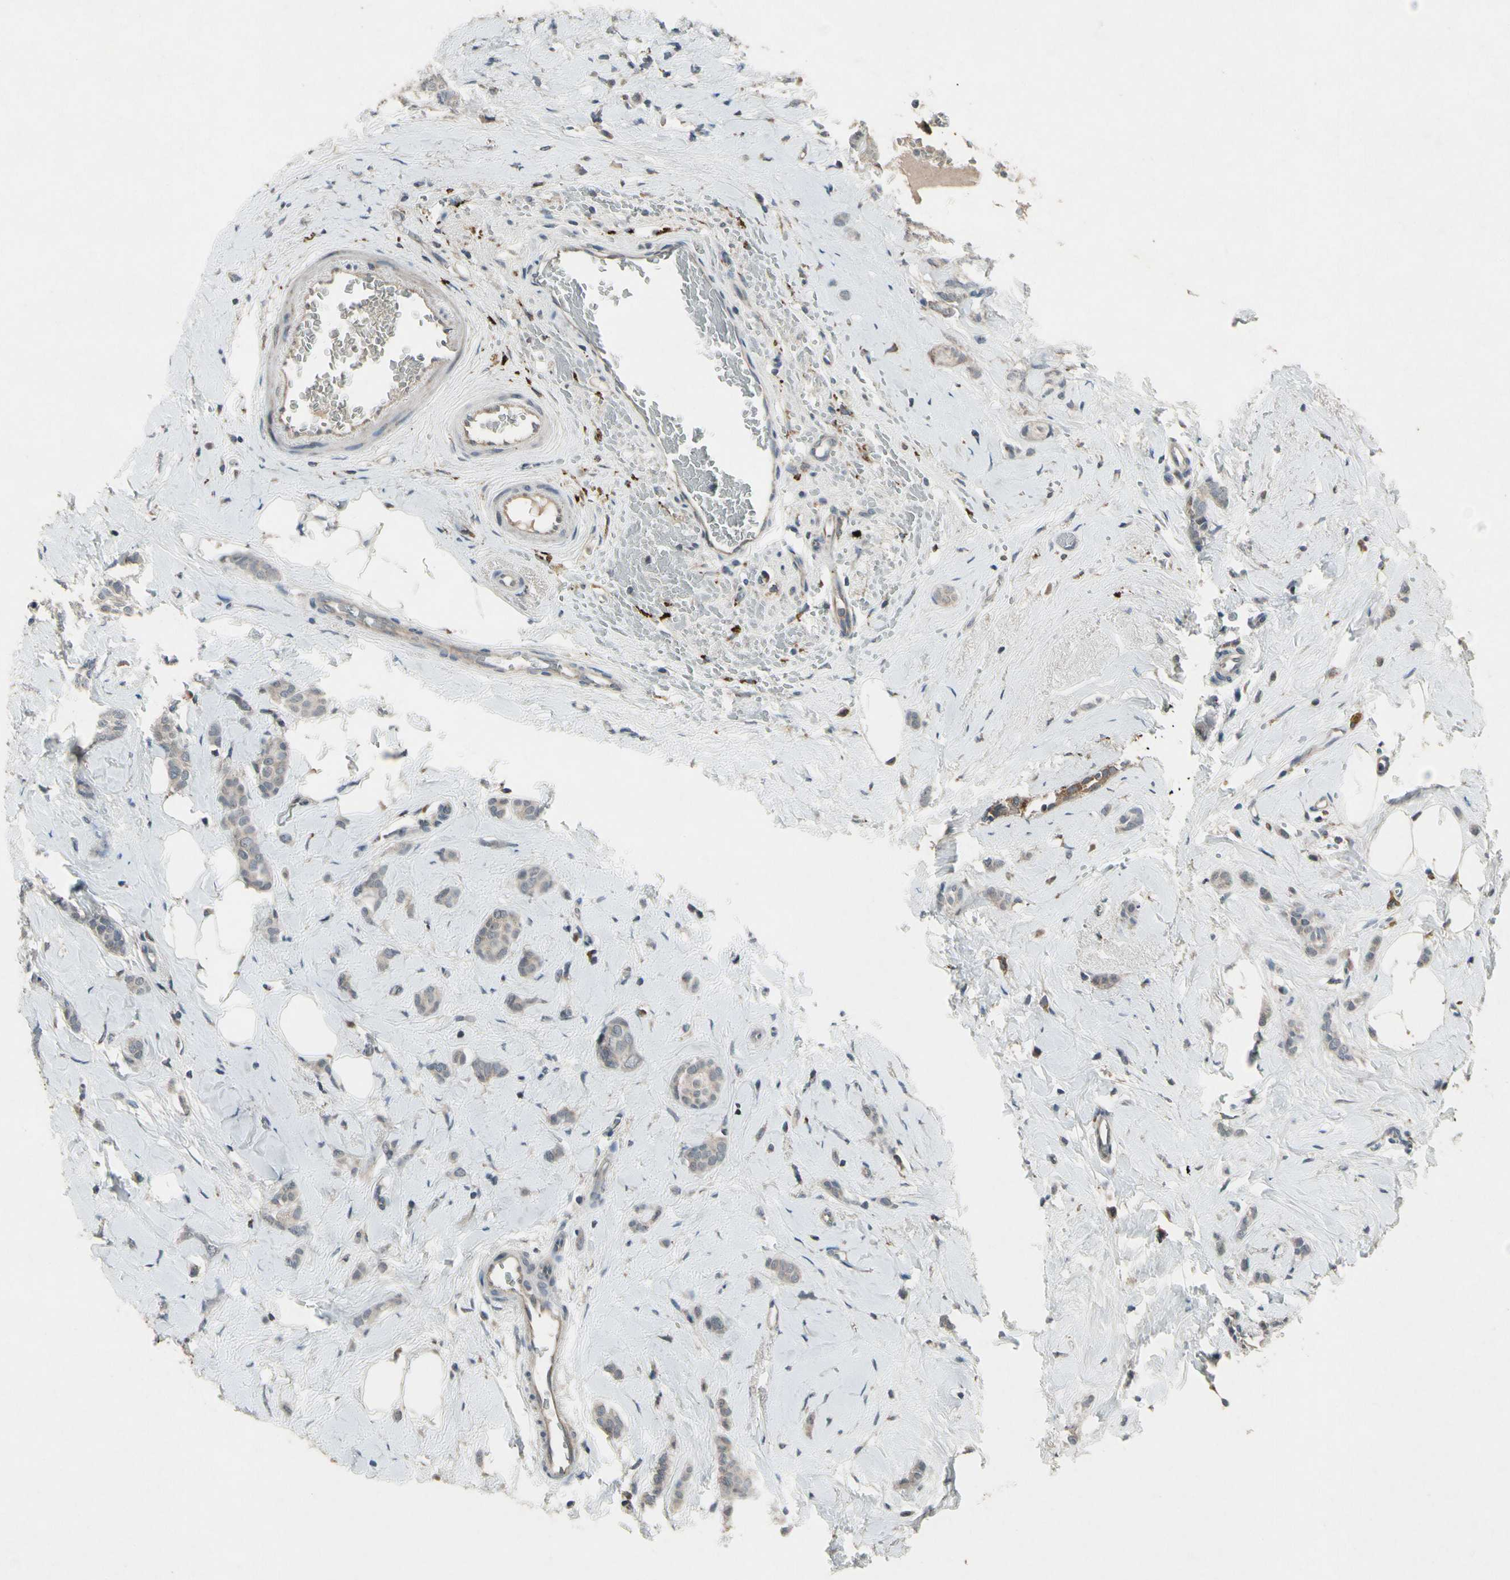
{"staining": {"intensity": "weak", "quantity": ">75%", "location": "cytoplasmic/membranous"}, "tissue": "breast cancer", "cell_type": "Tumor cells", "image_type": "cancer", "snomed": [{"axis": "morphology", "description": "Lobular carcinoma"}, {"axis": "topography", "description": "Breast"}], "caption": "Protein positivity by immunohistochemistry shows weak cytoplasmic/membranous expression in about >75% of tumor cells in breast lobular carcinoma.", "gene": "NMI", "patient": {"sex": "female", "age": 60}}